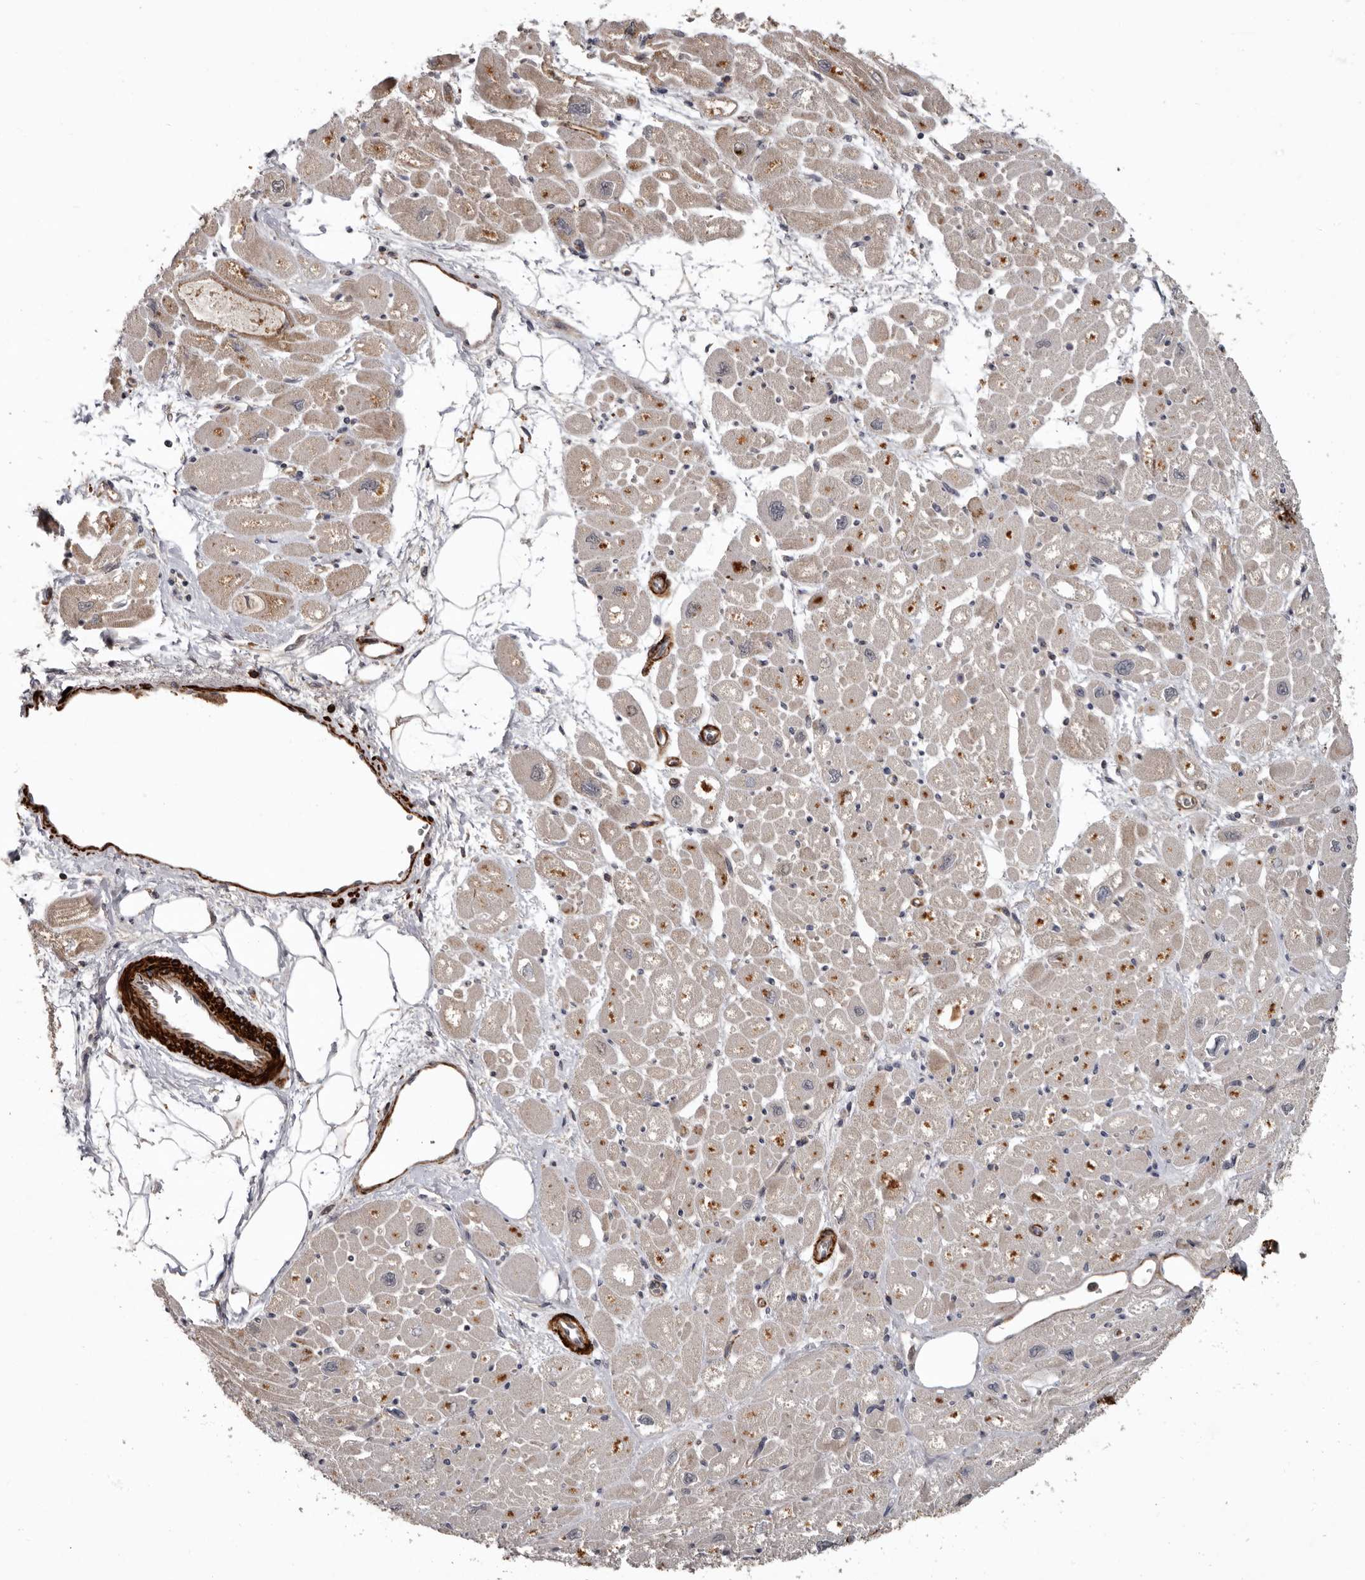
{"staining": {"intensity": "moderate", "quantity": "<25%", "location": "cytoplasmic/membranous"}, "tissue": "heart muscle", "cell_type": "Cardiomyocytes", "image_type": "normal", "snomed": [{"axis": "morphology", "description": "Normal tissue, NOS"}, {"axis": "topography", "description": "Heart"}], "caption": "Heart muscle stained with a brown dye shows moderate cytoplasmic/membranous positive expression in approximately <25% of cardiomyocytes.", "gene": "FGFR4", "patient": {"sex": "male", "age": 50}}